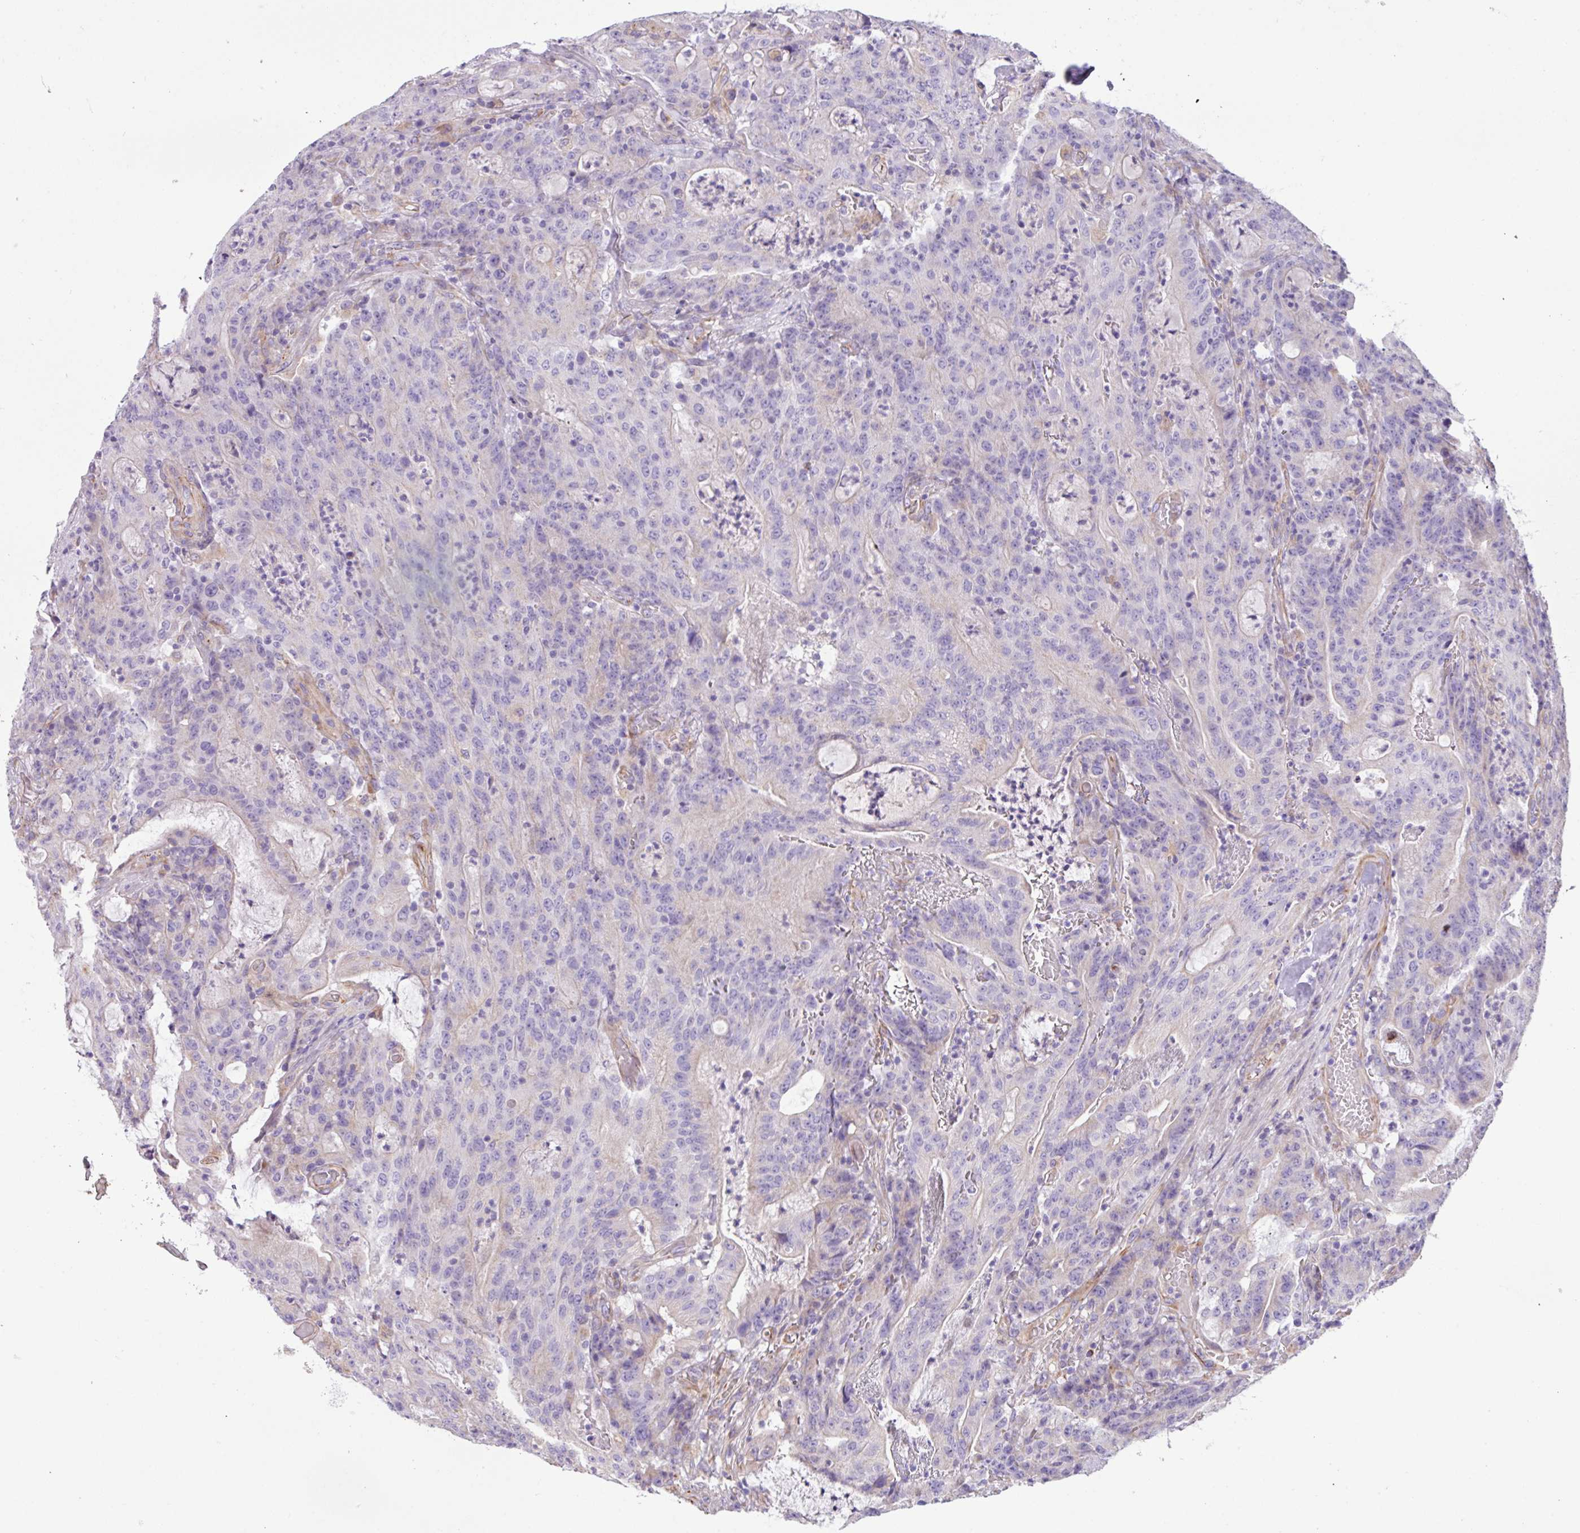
{"staining": {"intensity": "negative", "quantity": "none", "location": "none"}, "tissue": "colorectal cancer", "cell_type": "Tumor cells", "image_type": "cancer", "snomed": [{"axis": "morphology", "description": "Adenocarcinoma, NOS"}, {"axis": "topography", "description": "Colon"}], "caption": "This is an IHC image of adenocarcinoma (colorectal). There is no staining in tumor cells.", "gene": "MRM2", "patient": {"sex": "male", "age": 83}}